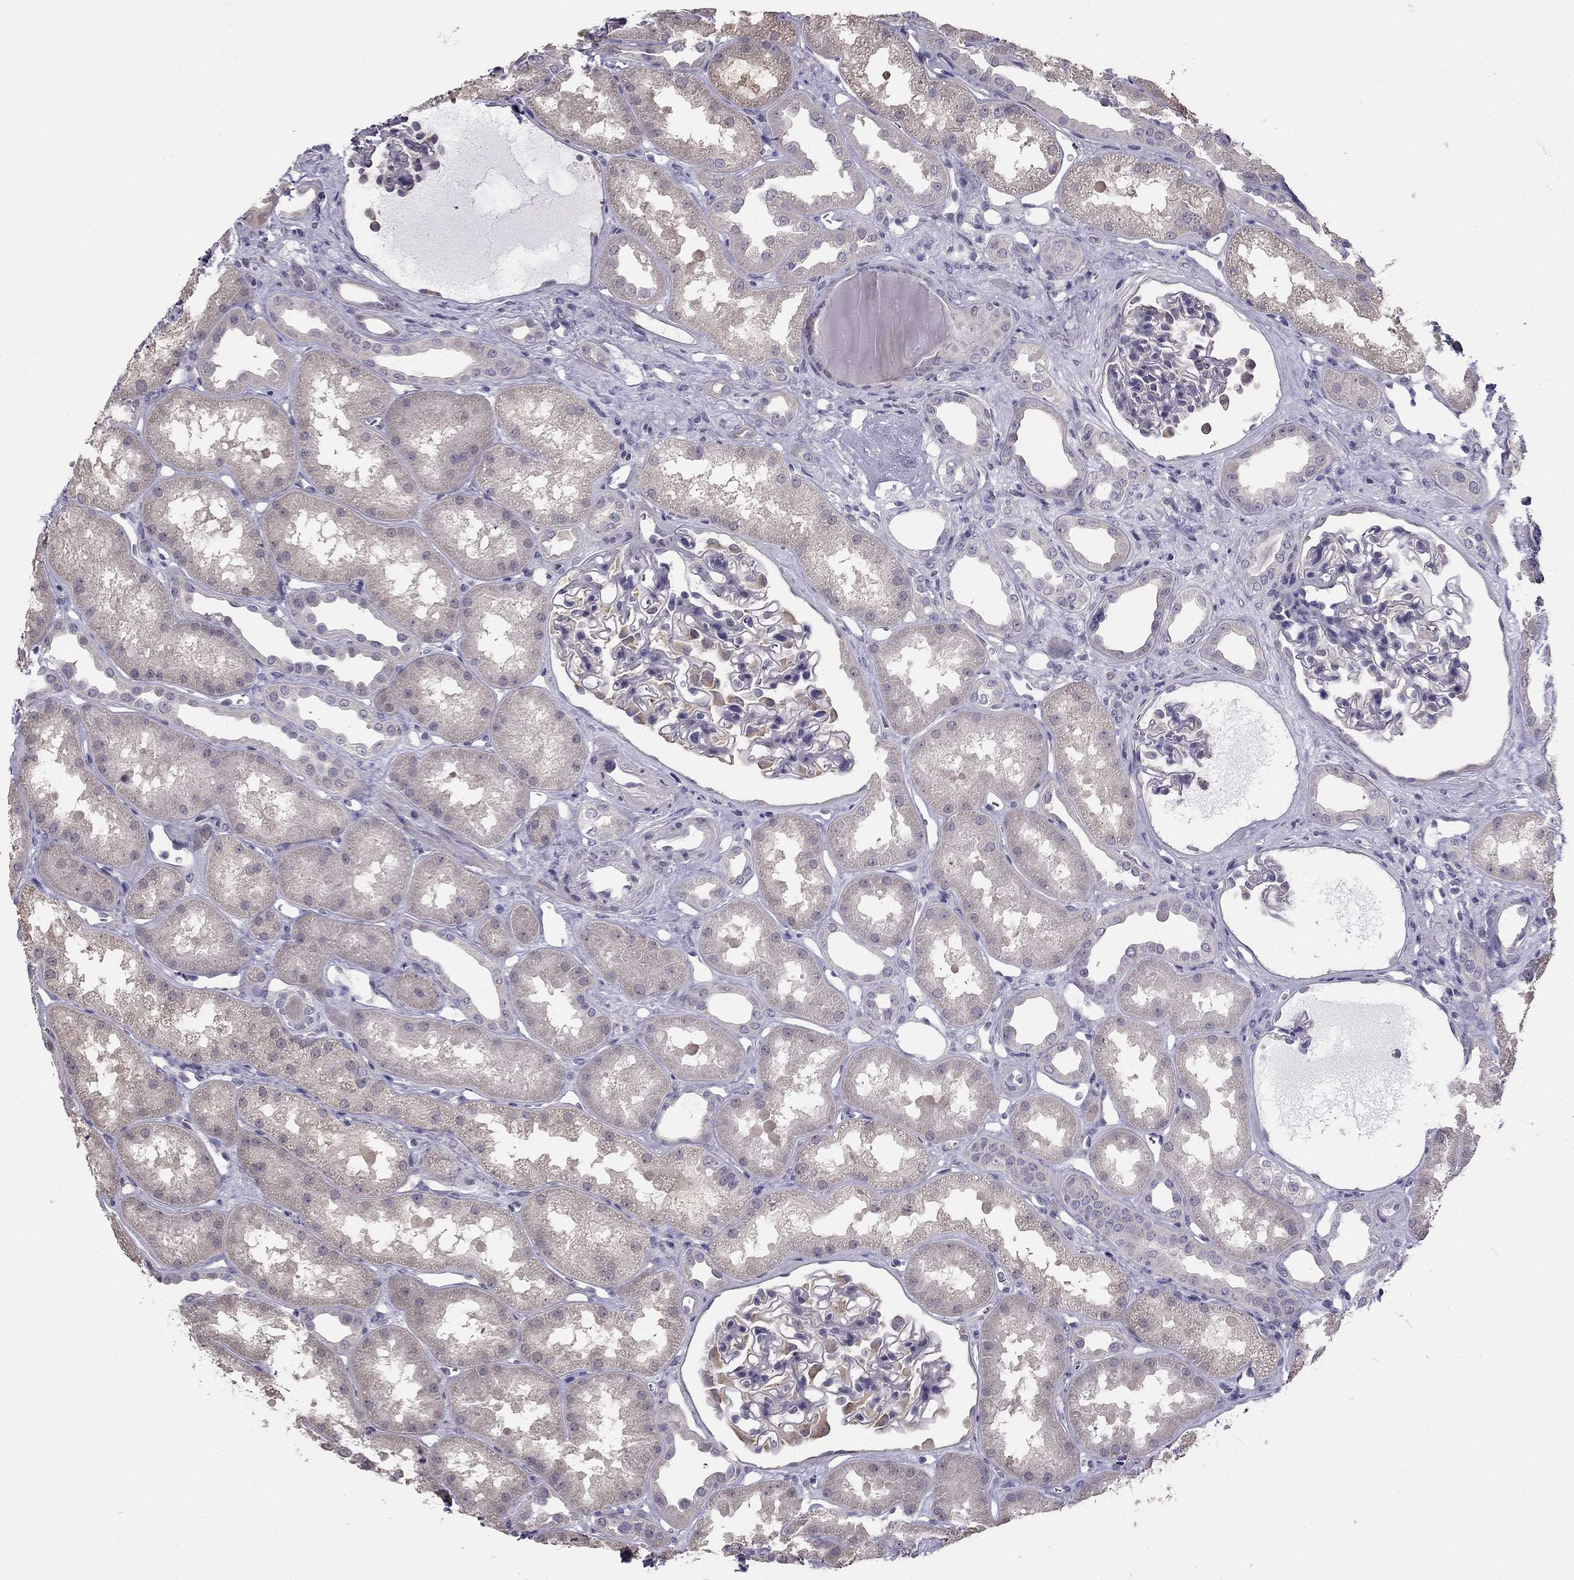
{"staining": {"intensity": "negative", "quantity": "none", "location": "none"}, "tissue": "kidney", "cell_type": "Cells in glomeruli", "image_type": "normal", "snomed": [{"axis": "morphology", "description": "Normal tissue, NOS"}, {"axis": "topography", "description": "Kidney"}], "caption": "An immunohistochemistry (IHC) histopathology image of benign kidney is shown. There is no staining in cells in glomeruli of kidney.", "gene": "HSFX1", "patient": {"sex": "male", "age": 61}}